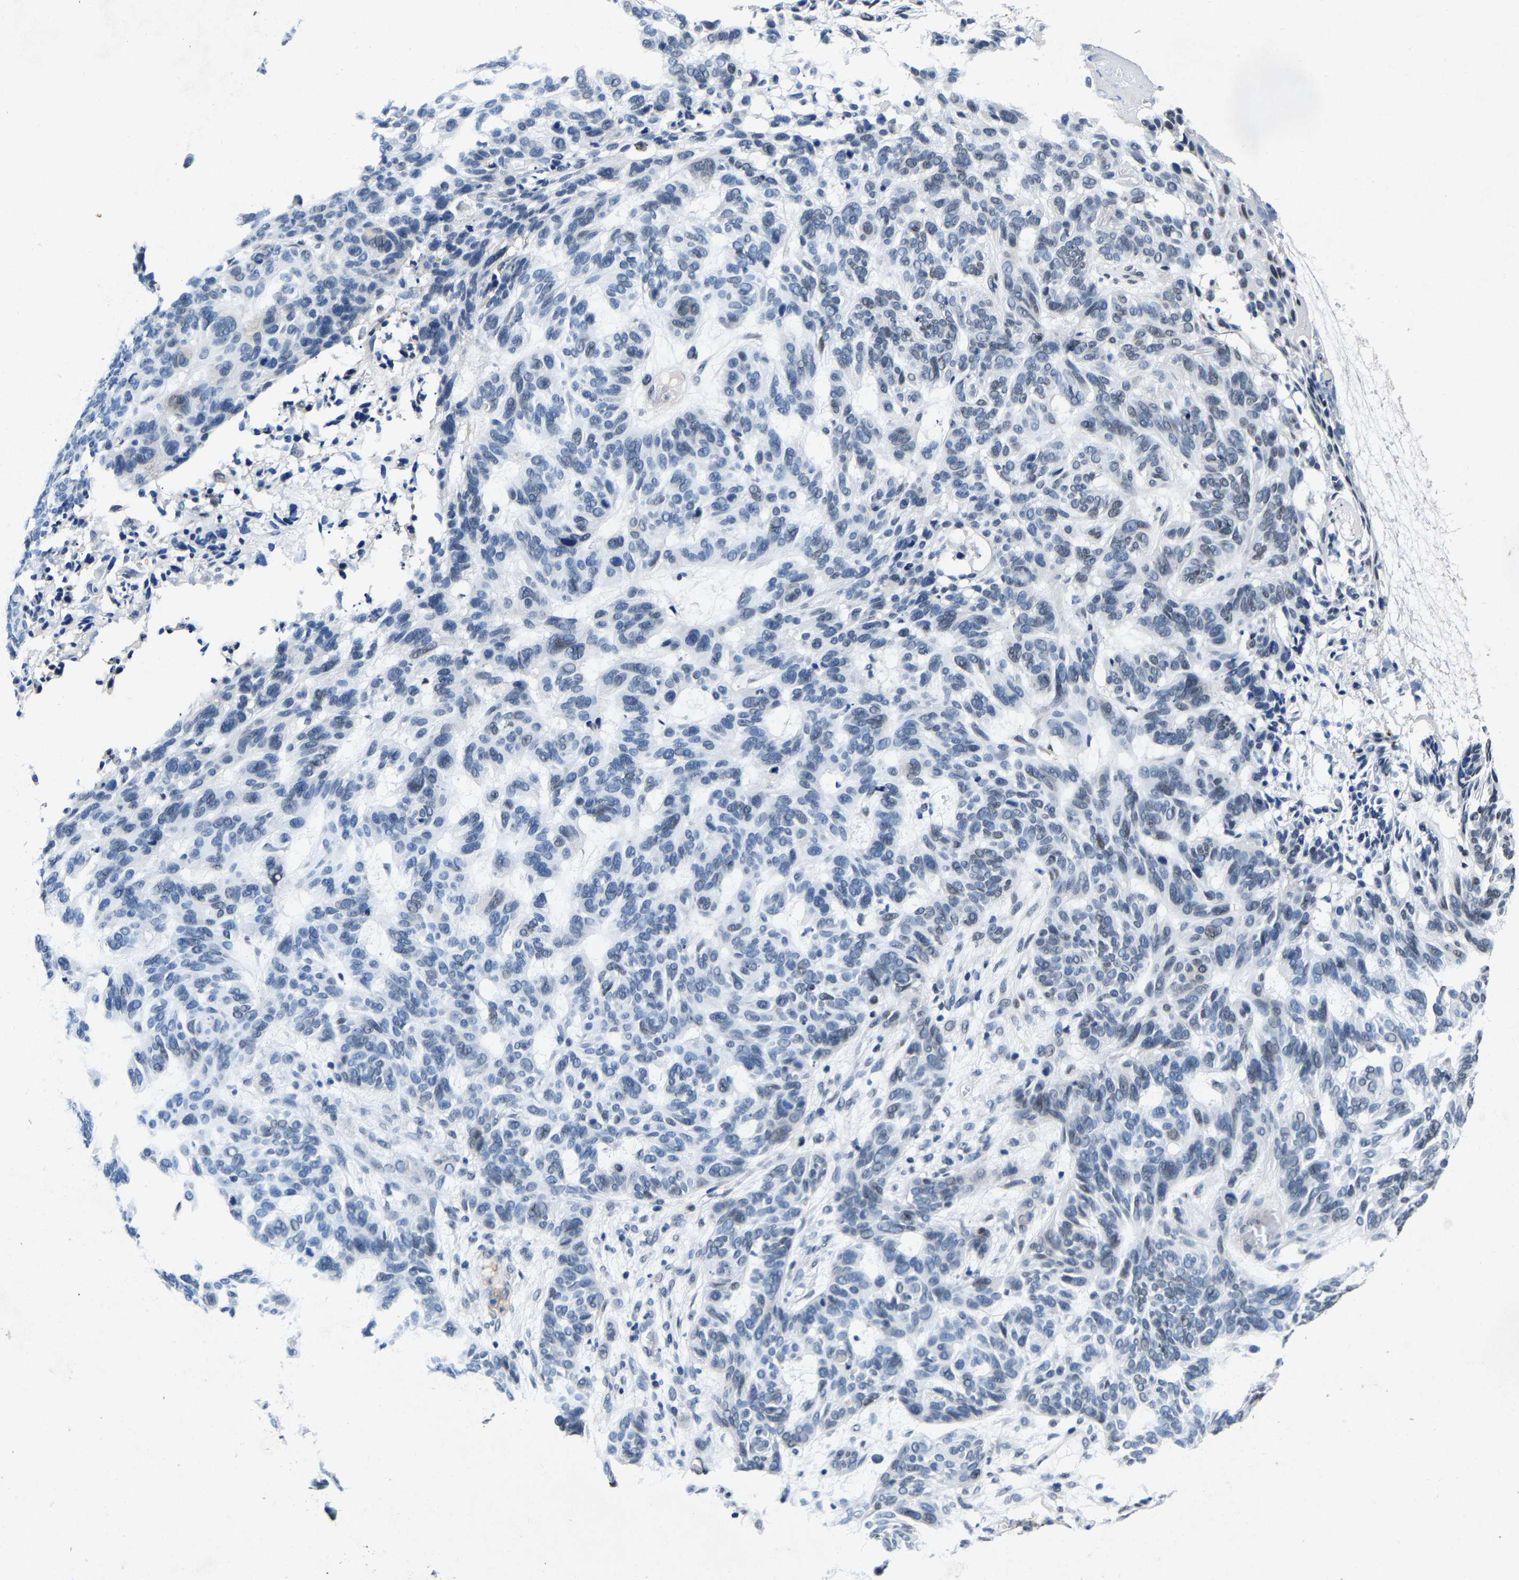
{"staining": {"intensity": "negative", "quantity": "none", "location": "none"}, "tissue": "skin cancer", "cell_type": "Tumor cells", "image_type": "cancer", "snomed": [{"axis": "morphology", "description": "Basal cell carcinoma"}, {"axis": "topography", "description": "Skin"}], "caption": "Immunohistochemical staining of skin basal cell carcinoma shows no significant positivity in tumor cells. The staining is performed using DAB (3,3'-diaminobenzidine) brown chromogen with nuclei counter-stained in using hematoxylin.", "gene": "UBN2", "patient": {"sex": "male", "age": 85}}